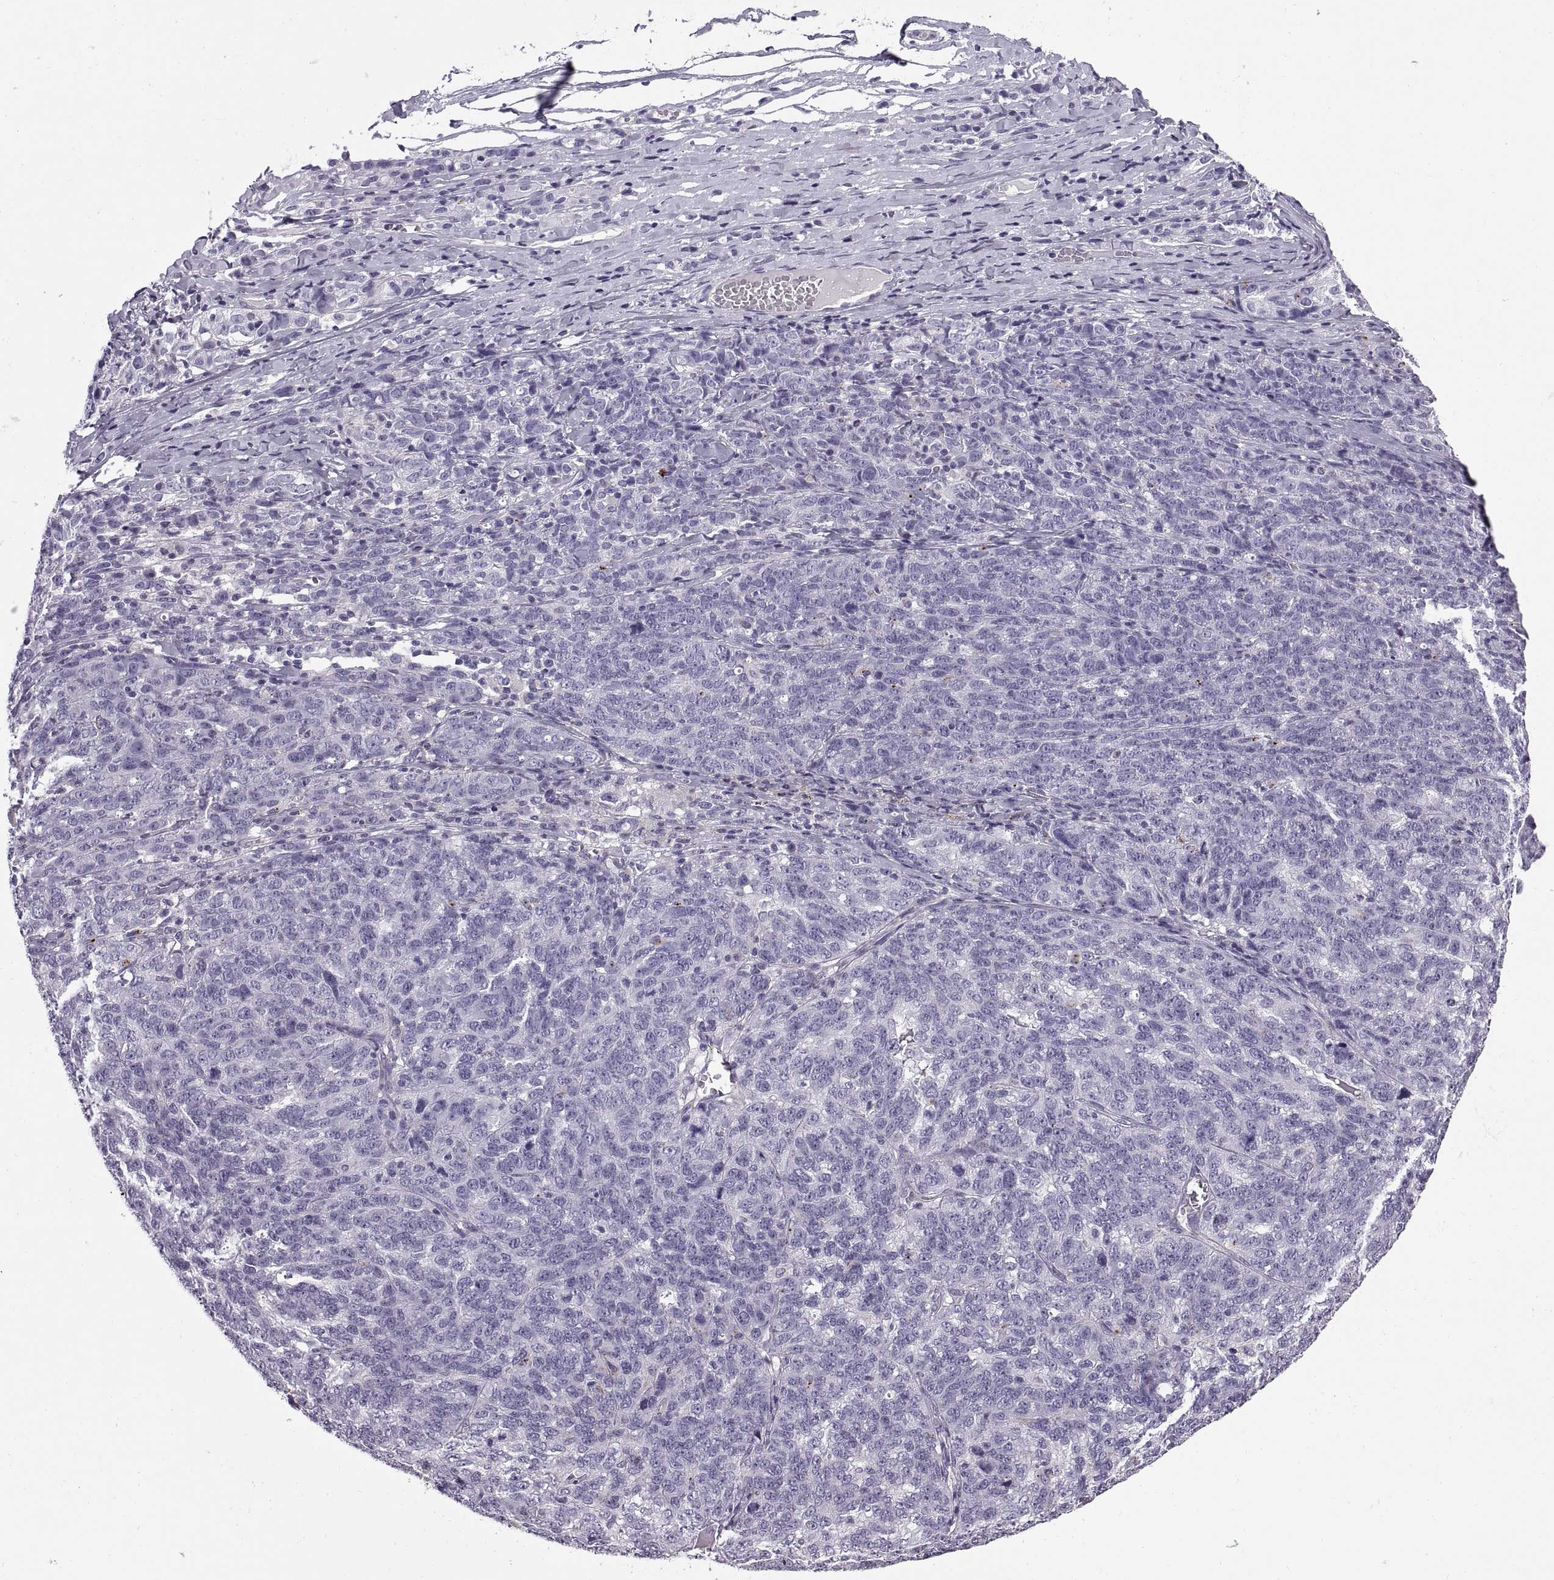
{"staining": {"intensity": "negative", "quantity": "none", "location": "none"}, "tissue": "ovarian cancer", "cell_type": "Tumor cells", "image_type": "cancer", "snomed": [{"axis": "morphology", "description": "Cystadenocarcinoma, serous, NOS"}, {"axis": "topography", "description": "Ovary"}], "caption": "Immunohistochemistry image of neoplastic tissue: serous cystadenocarcinoma (ovarian) stained with DAB shows no significant protein staining in tumor cells. The staining was performed using DAB to visualize the protein expression in brown, while the nuclei were stained in blue with hematoxylin (Magnification: 20x).", "gene": "CALCR", "patient": {"sex": "female", "age": 71}}